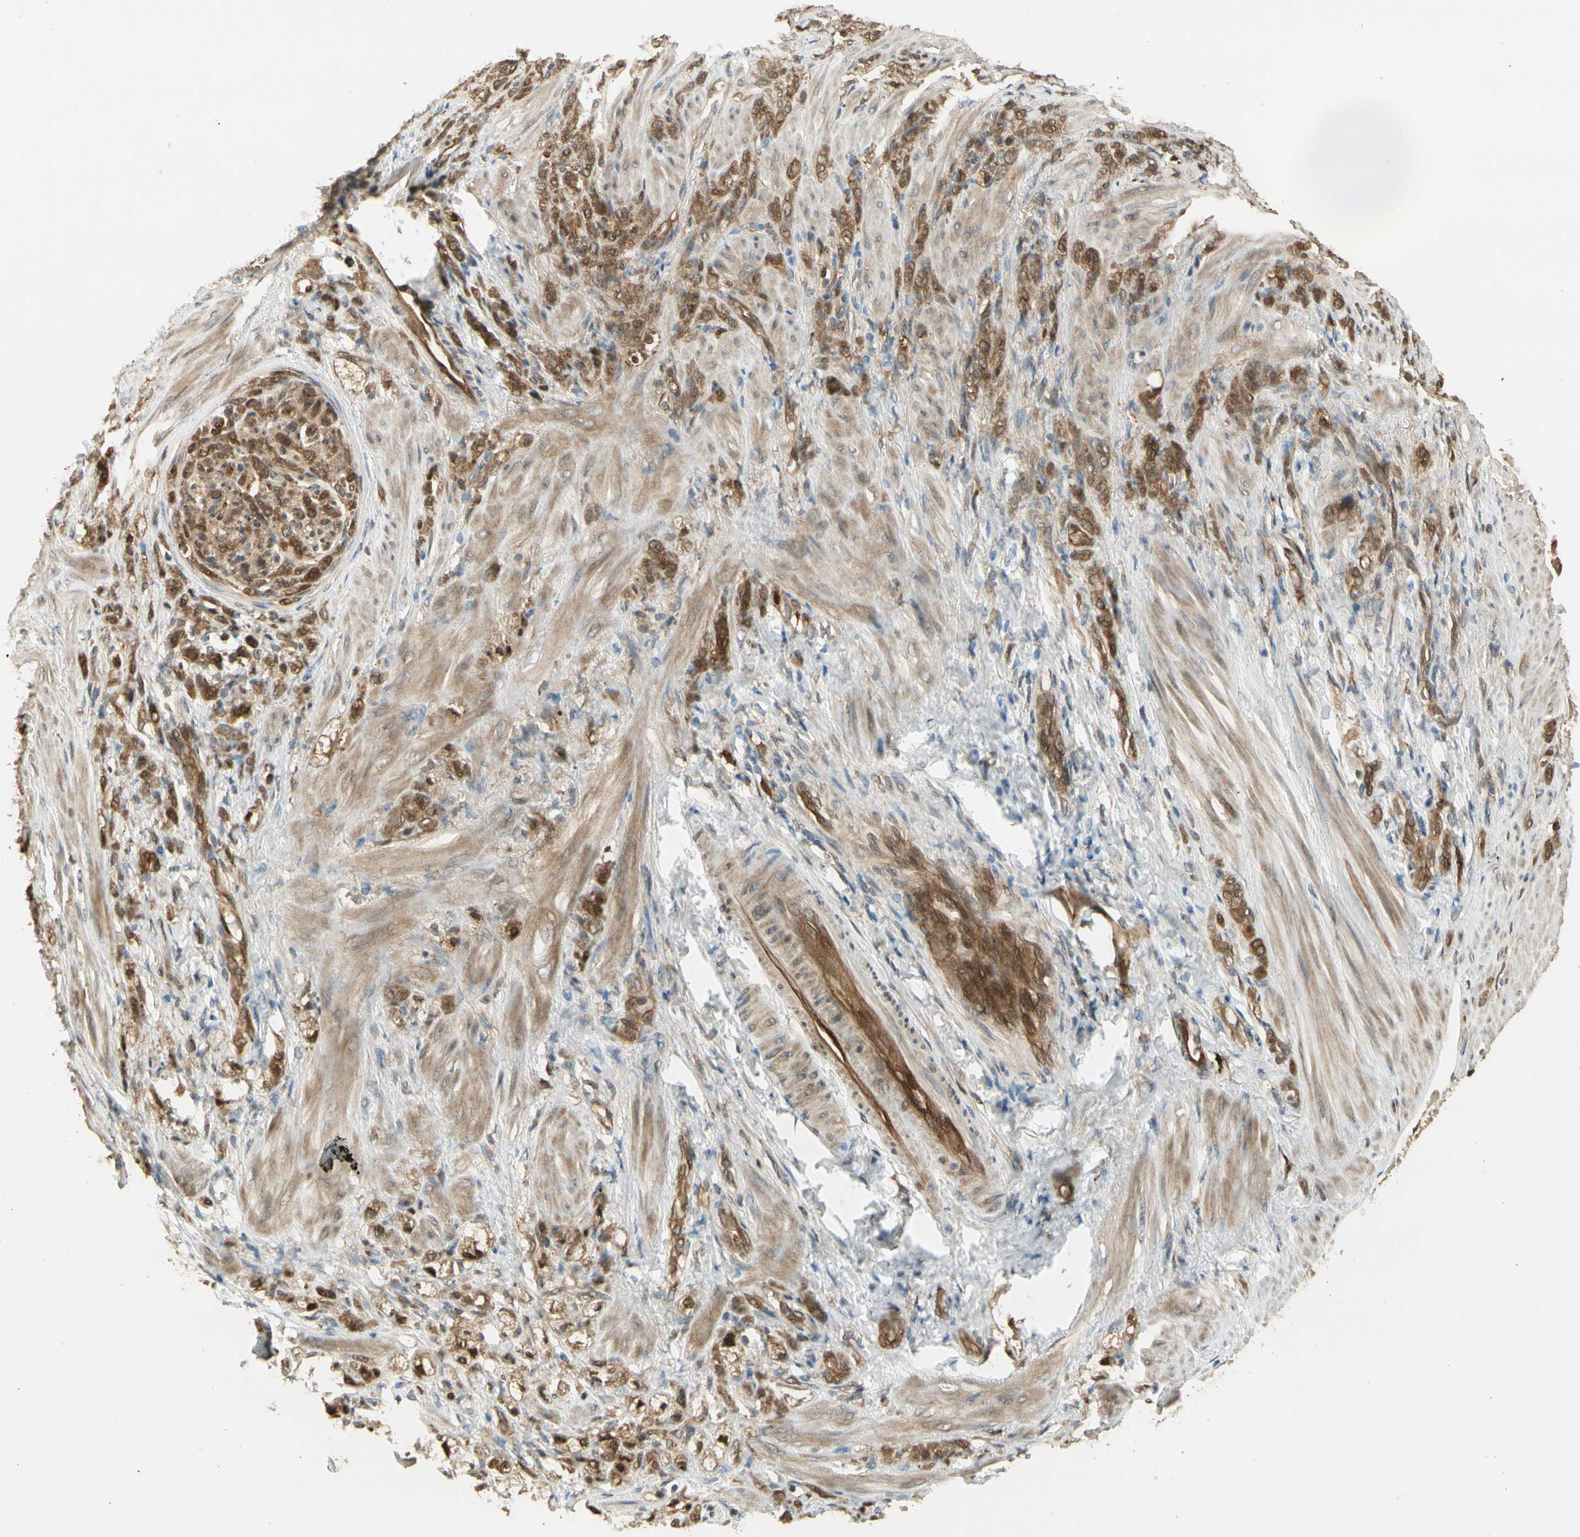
{"staining": {"intensity": "moderate", "quantity": ">75%", "location": "cytoplasmic/membranous"}, "tissue": "stomach cancer", "cell_type": "Tumor cells", "image_type": "cancer", "snomed": [{"axis": "morphology", "description": "Adenocarcinoma, NOS"}, {"axis": "topography", "description": "Stomach"}], "caption": "Human stomach cancer (adenocarcinoma) stained with a protein marker reveals moderate staining in tumor cells.", "gene": "SERPINB6", "patient": {"sex": "male", "age": 82}}